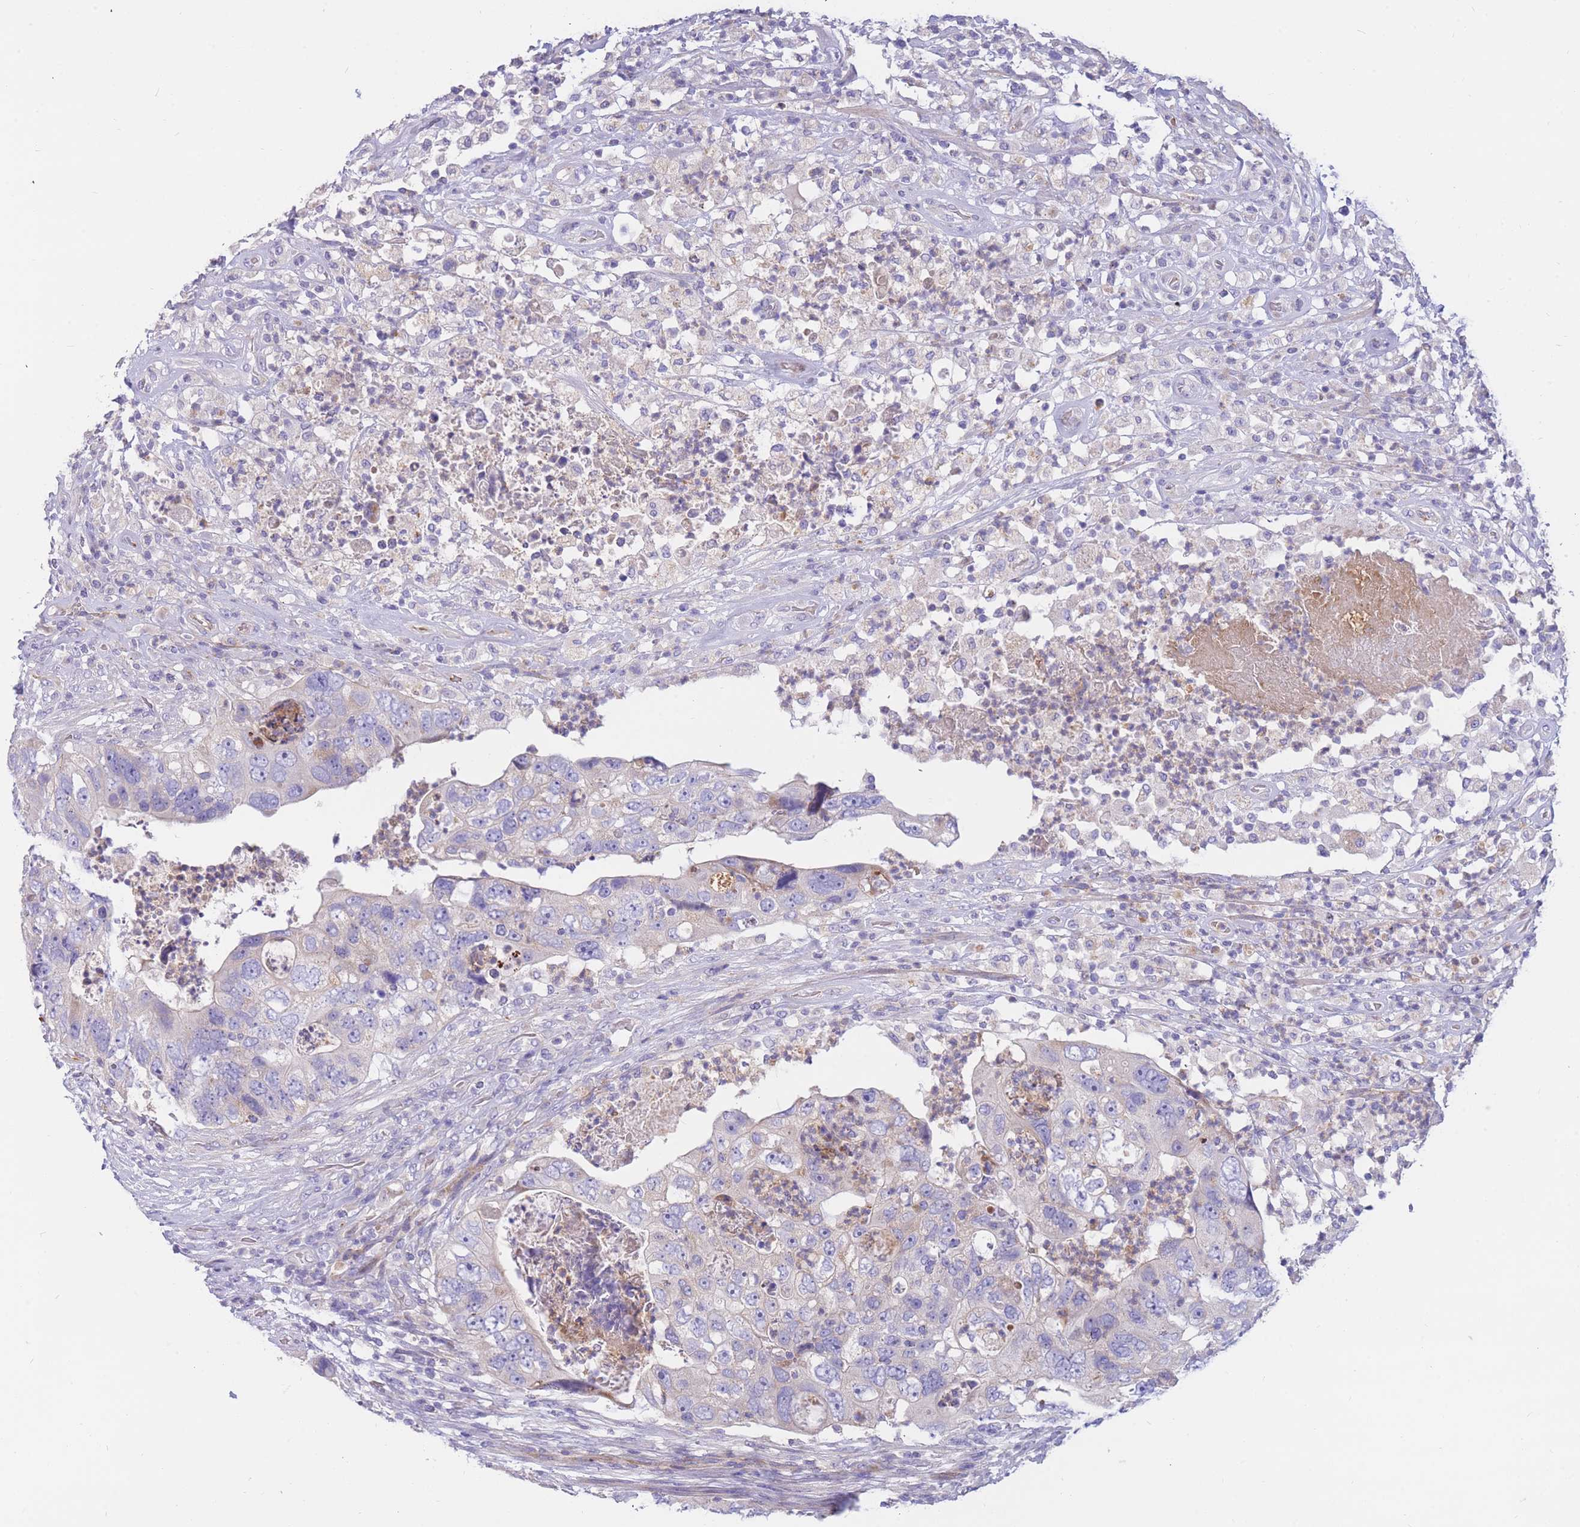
{"staining": {"intensity": "negative", "quantity": "none", "location": "none"}, "tissue": "colorectal cancer", "cell_type": "Tumor cells", "image_type": "cancer", "snomed": [{"axis": "morphology", "description": "Adenocarcinoma, NOS"}, {"axis": "topography", "description": "Rectum"}], "caption": "DAB (3,3'-diaminobenzidine) immunohistochemical staining of colorectal adenocarcinoma reveals no significant positivity in tumor cells.", "gene": "SULT1A1", "patient": {"sex": "male", "age": 59}}